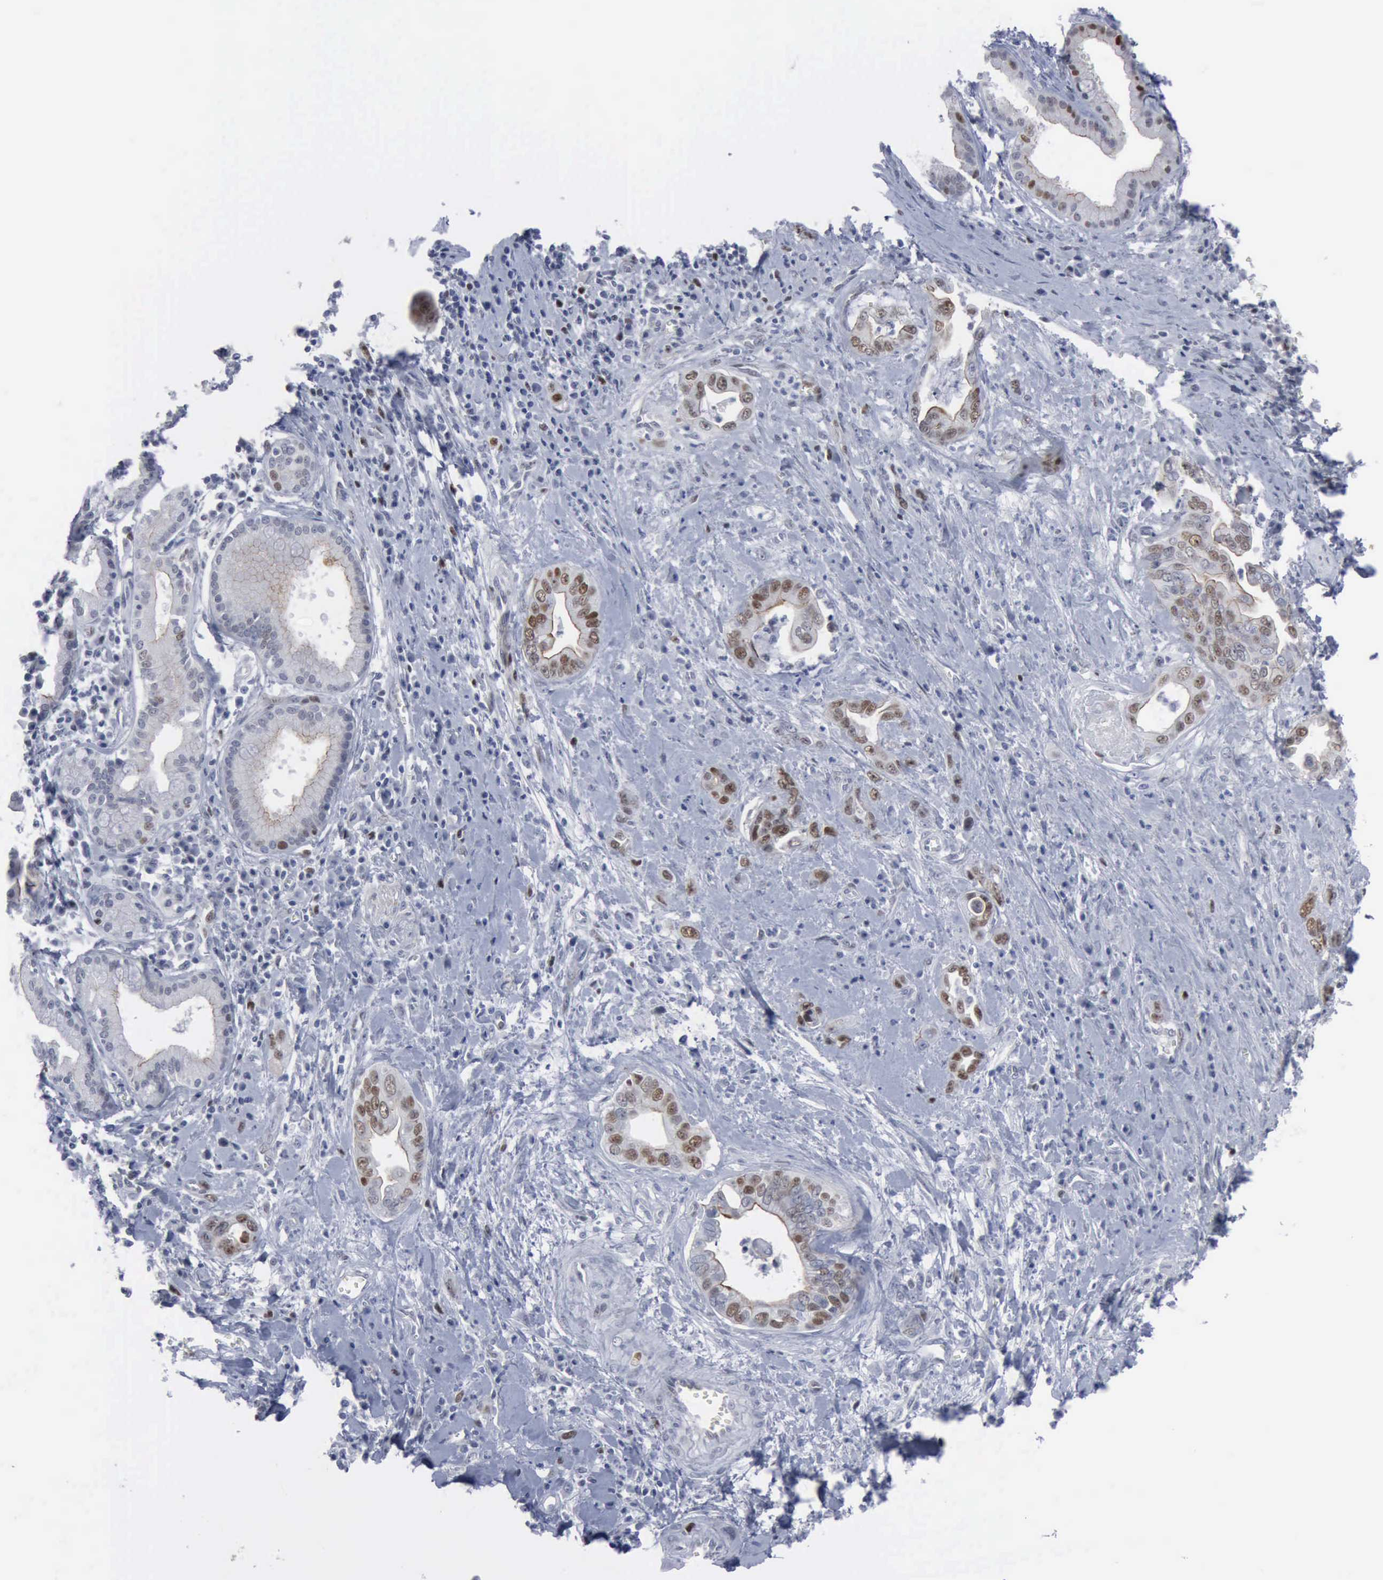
{"staining": {"intensity": "moderate", "quantity": "25%-75%", "location": "nuclear"}, "tissue": "pancreatic cancer", "cell_type": "Tumor cells", "image_type": "cancer", "snomed": [{"axis": "morphology", "description": "Adenocarcinoma, NOS"}, {"axis": "topography", "description": "Pancreas"}], "caption": "Immunohistochemical staining of human pancreatic adenocarcinoma displays medium levels of moderate nuclear protein positivity in approximately 25%-75% of tumor cells. Using DAB (brown) and hematoxylin (blue) stains, captured at high magnification using brightfield microscopy.", "gene": "MCM5", "patient": {"sex": "male", "age": 69}}